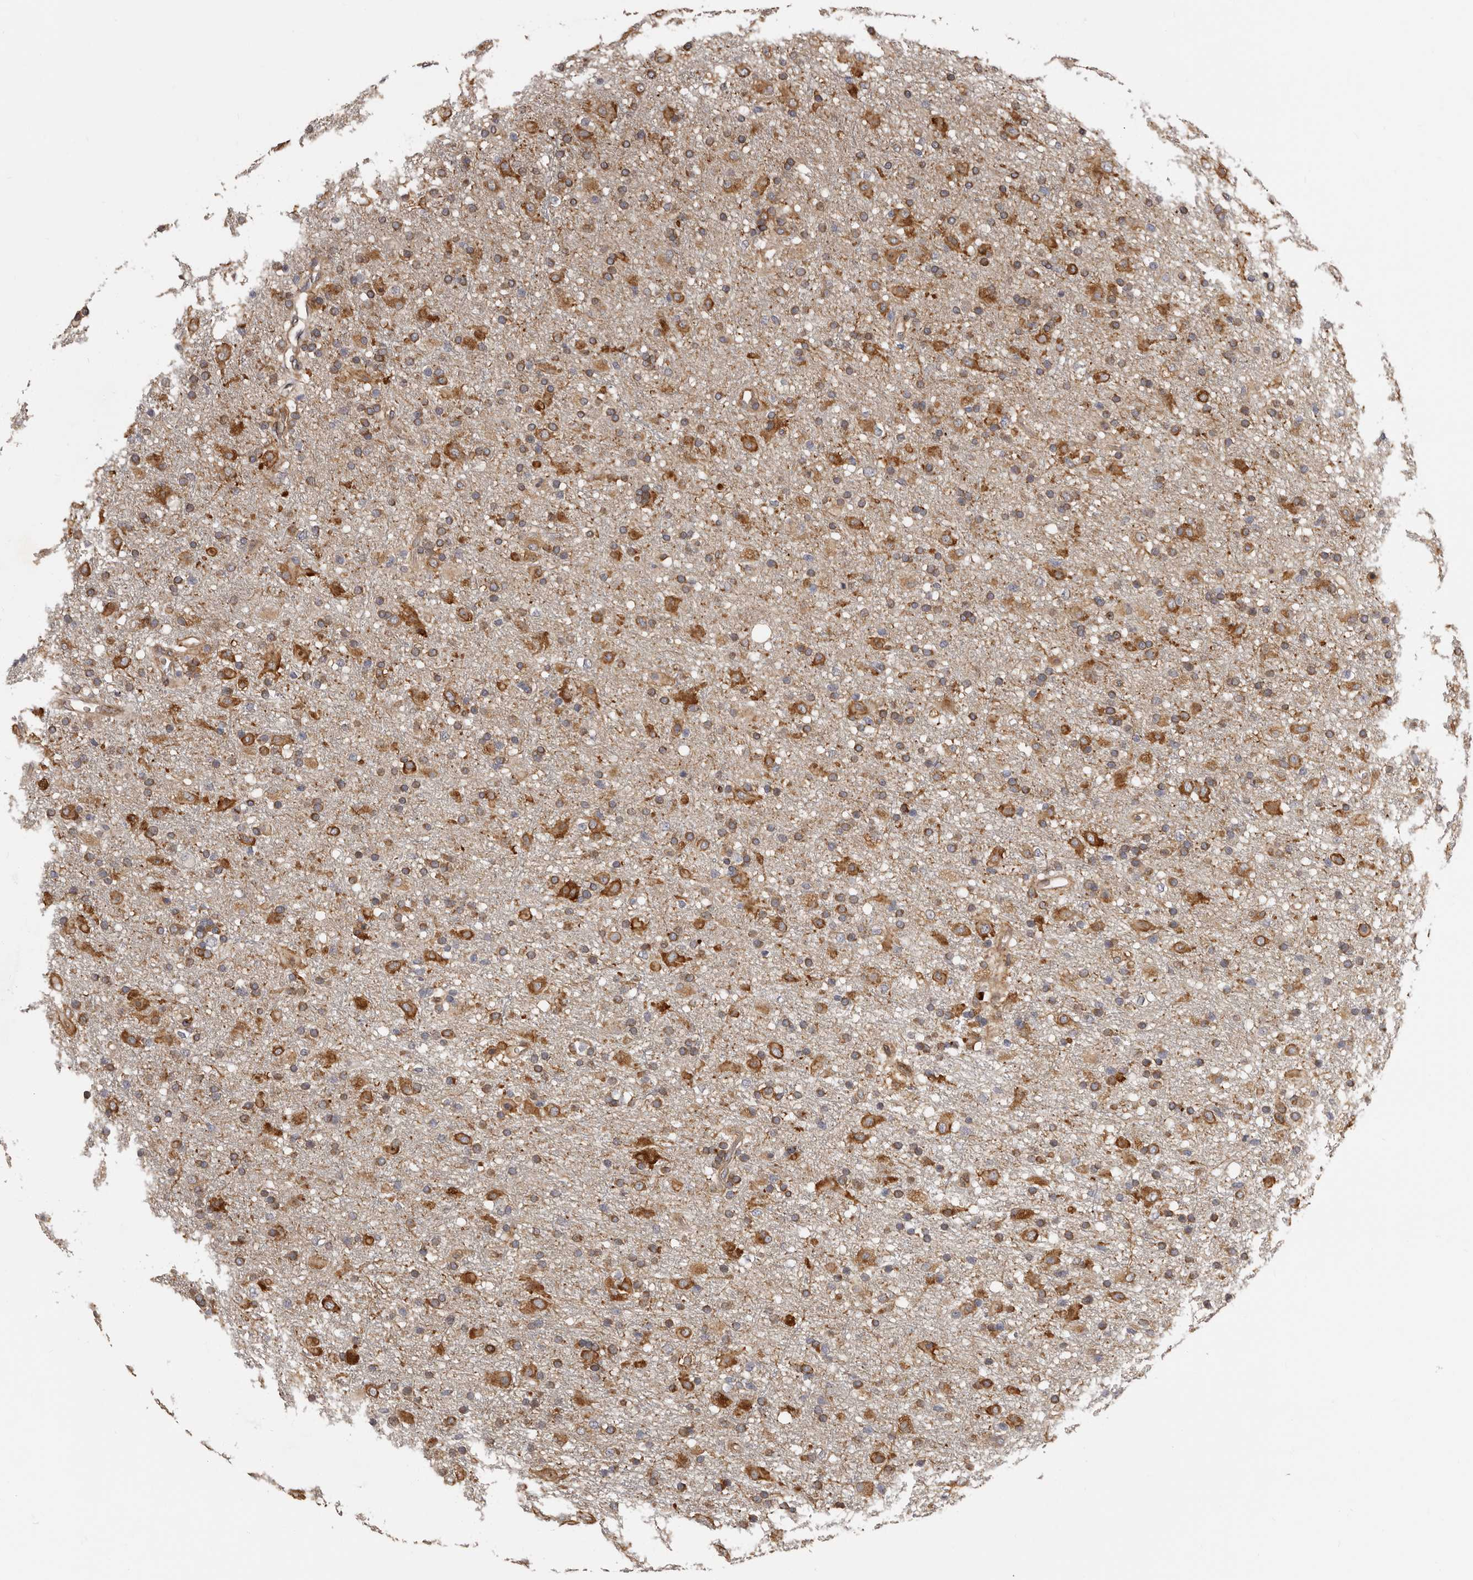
{"staining": {"intensity": "moderate", "quantity": ">75%", "location": "cytoplasmic/membranous"}, "tissue": "glioma", "cell_type": "Tumor cells", "image_type": "cancer", "snomed": [{"axis": "morphology", "description": "Glioma, malignant, Low grade"}, {"axis": "topography", "description": "Brain"}], "caption": "Tumor cells demonstrate medium levels of moderate cytoplasmic/membranous expression in approximately >75% of cells in human malignant low-grade glioma.", "gene": "TBC1D22B", "patient": {"sex": "male", "age": 65}}